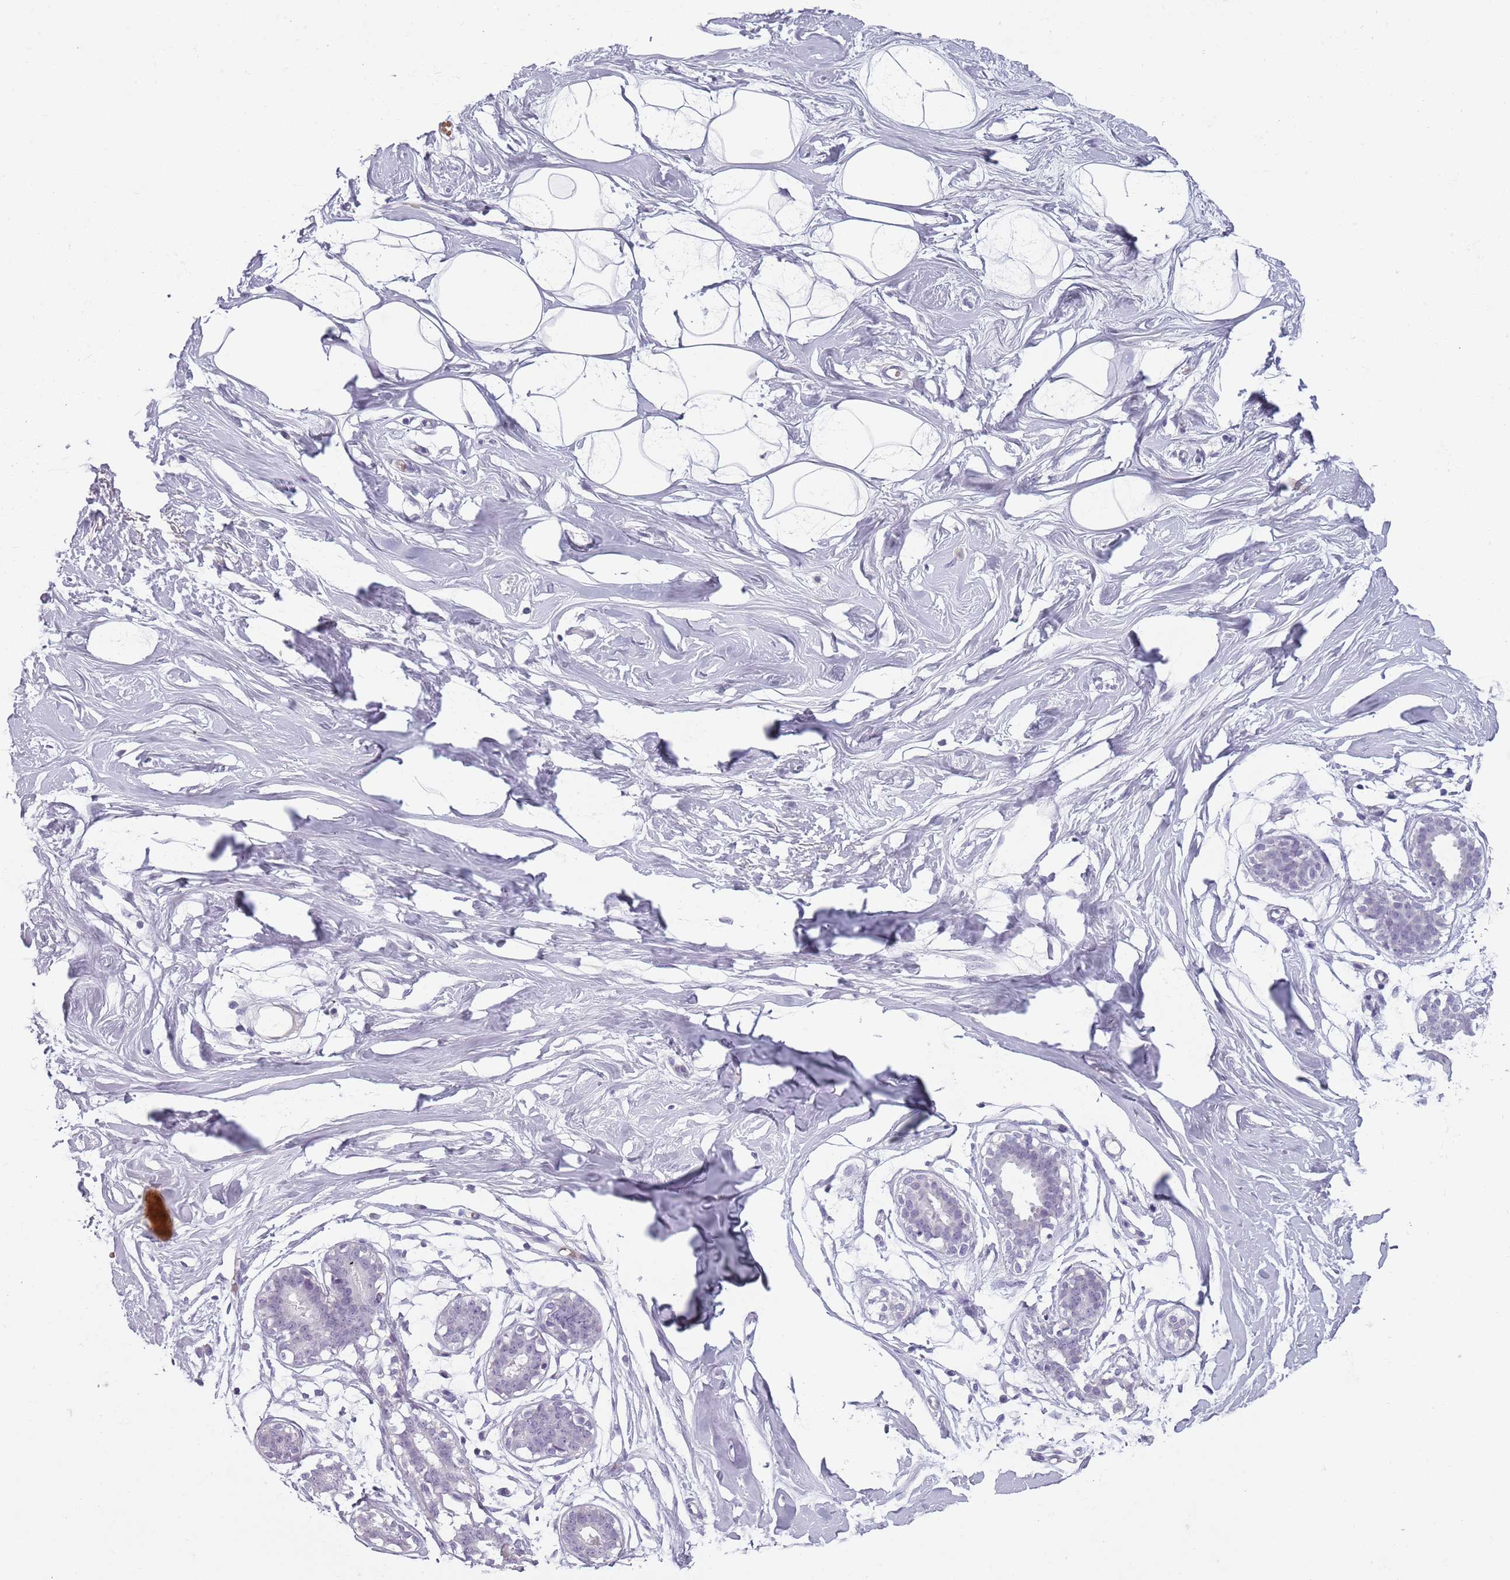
{"staining": {"intensity": "negative", "quantity": "none", "location": "none"}, "tissue": "breast", "cell_type": "Adipocytes", "image_type": "normal", "snomed": [{"axis": "morphology", "description": "Normal tissue, NOS"}, {"axis": "morphology", "description": "Adenoma, NOS"}, {"axis": "topography", "description": "Breast"}], "caption": "The image reveals no staining of adipocytes in unremarkable breast.", "gene": "PIEZO1", "patient": {"sex": "female", "age": 23}}